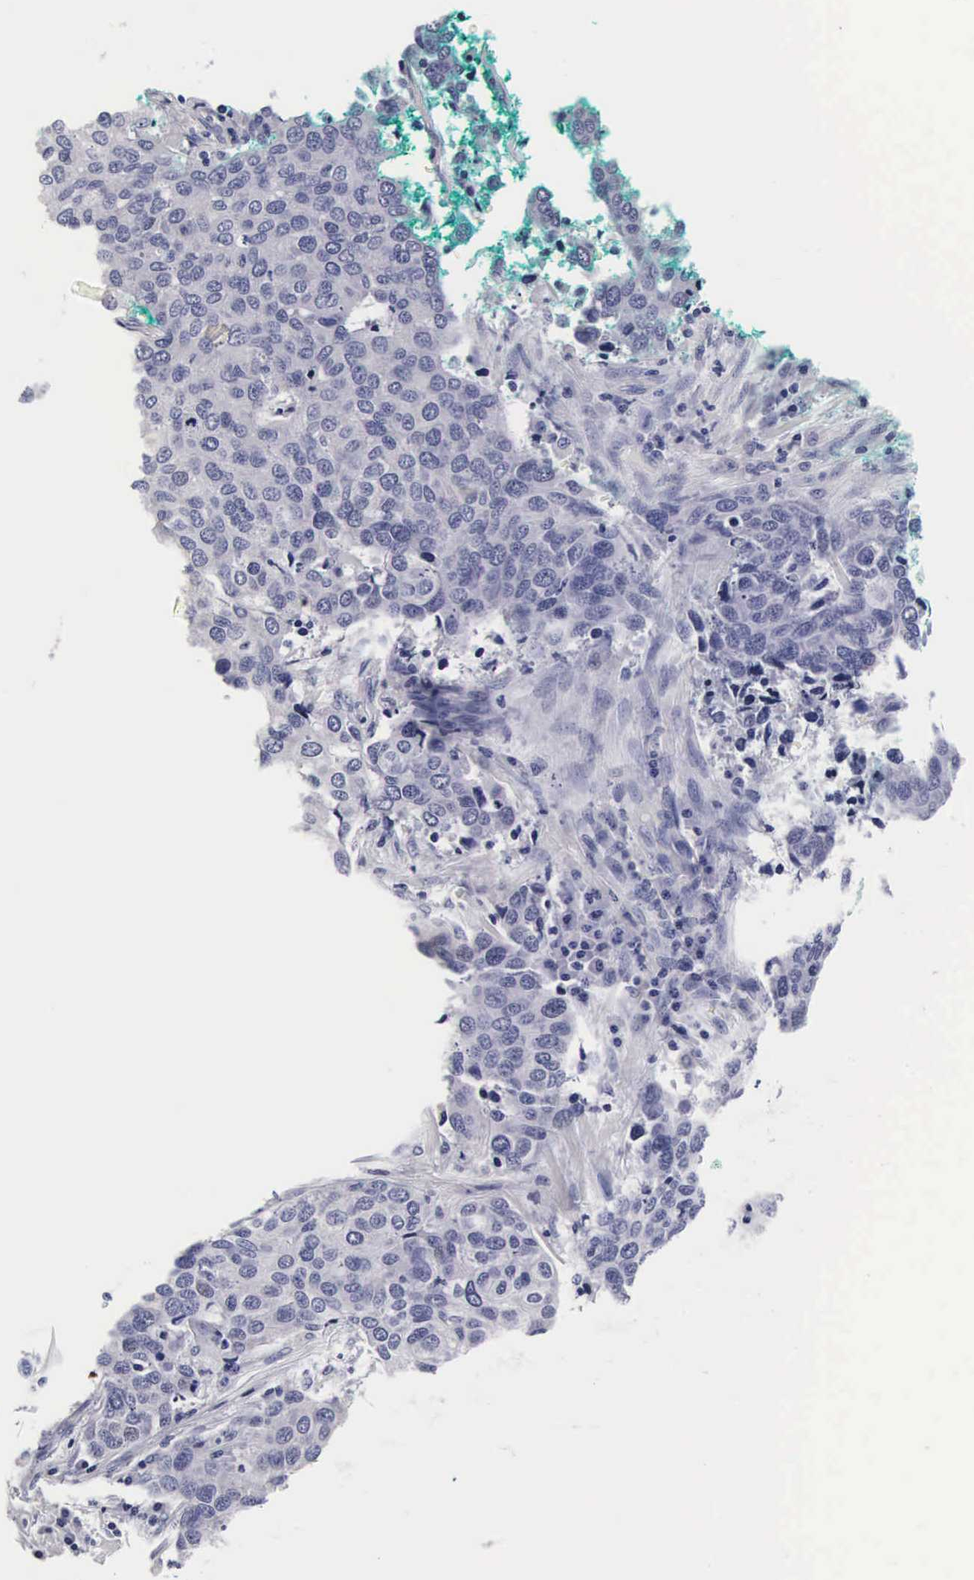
{"staining": {"intensity": "negative", "quantity": "none", "location": "none"}, "tissue": "cervical cancer", "cell_type": "Tumor cells", "image_type": "cancer", "snomed": [{"axis": "morphology", "description": "Squamous cell carcinoma, NOS"}, {"axis": "topography", "description": "Cervix"}], "caption": "Protein analysis of cervical cancer exhibits no significant positivity in tumor cells.", "gene": "RNASE6", "patient": {"sex": "female", "age": 54}}